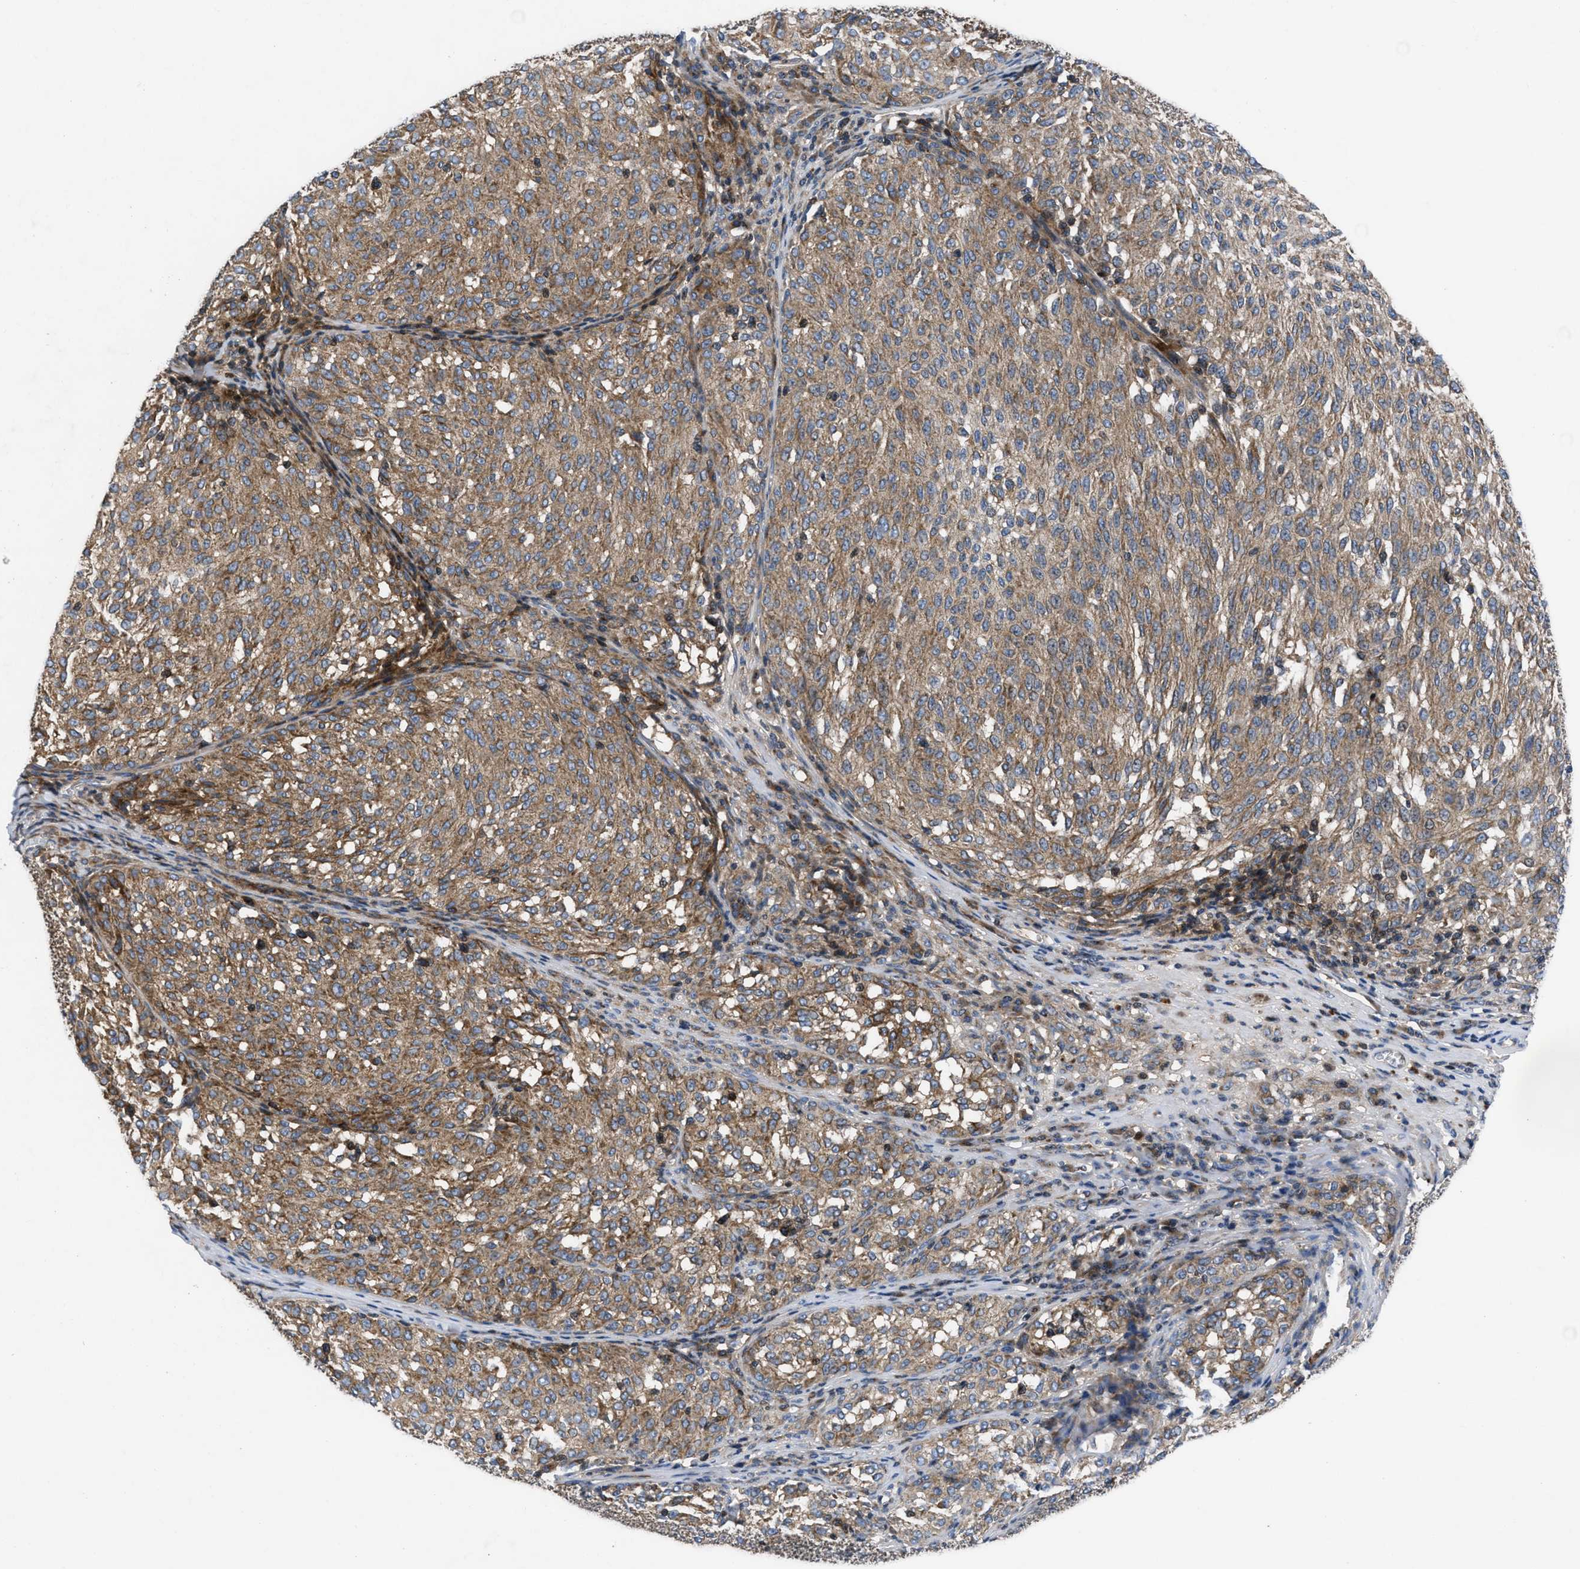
{"staining": {"intensity": "moderate", "quantity": ">75%", "location": "cytoplasmic/membranous"}, "tissue": "melanoma", "cell_type": "Tumor cells", "image_type": "cancer", "snomed": [{"axis": "morphology", "description": "Malignant melanoma, NOS"}, {"axis": "topography", "description": "Skin"}], "caption": "Malignant melanoma stained with a brown dye demonstrates moderate cytoplasmic/membranous positive positivity in approximately >75% of tumor cells.", "gene": "YBEY", "patient": {"sex": "female", "age": 72}}